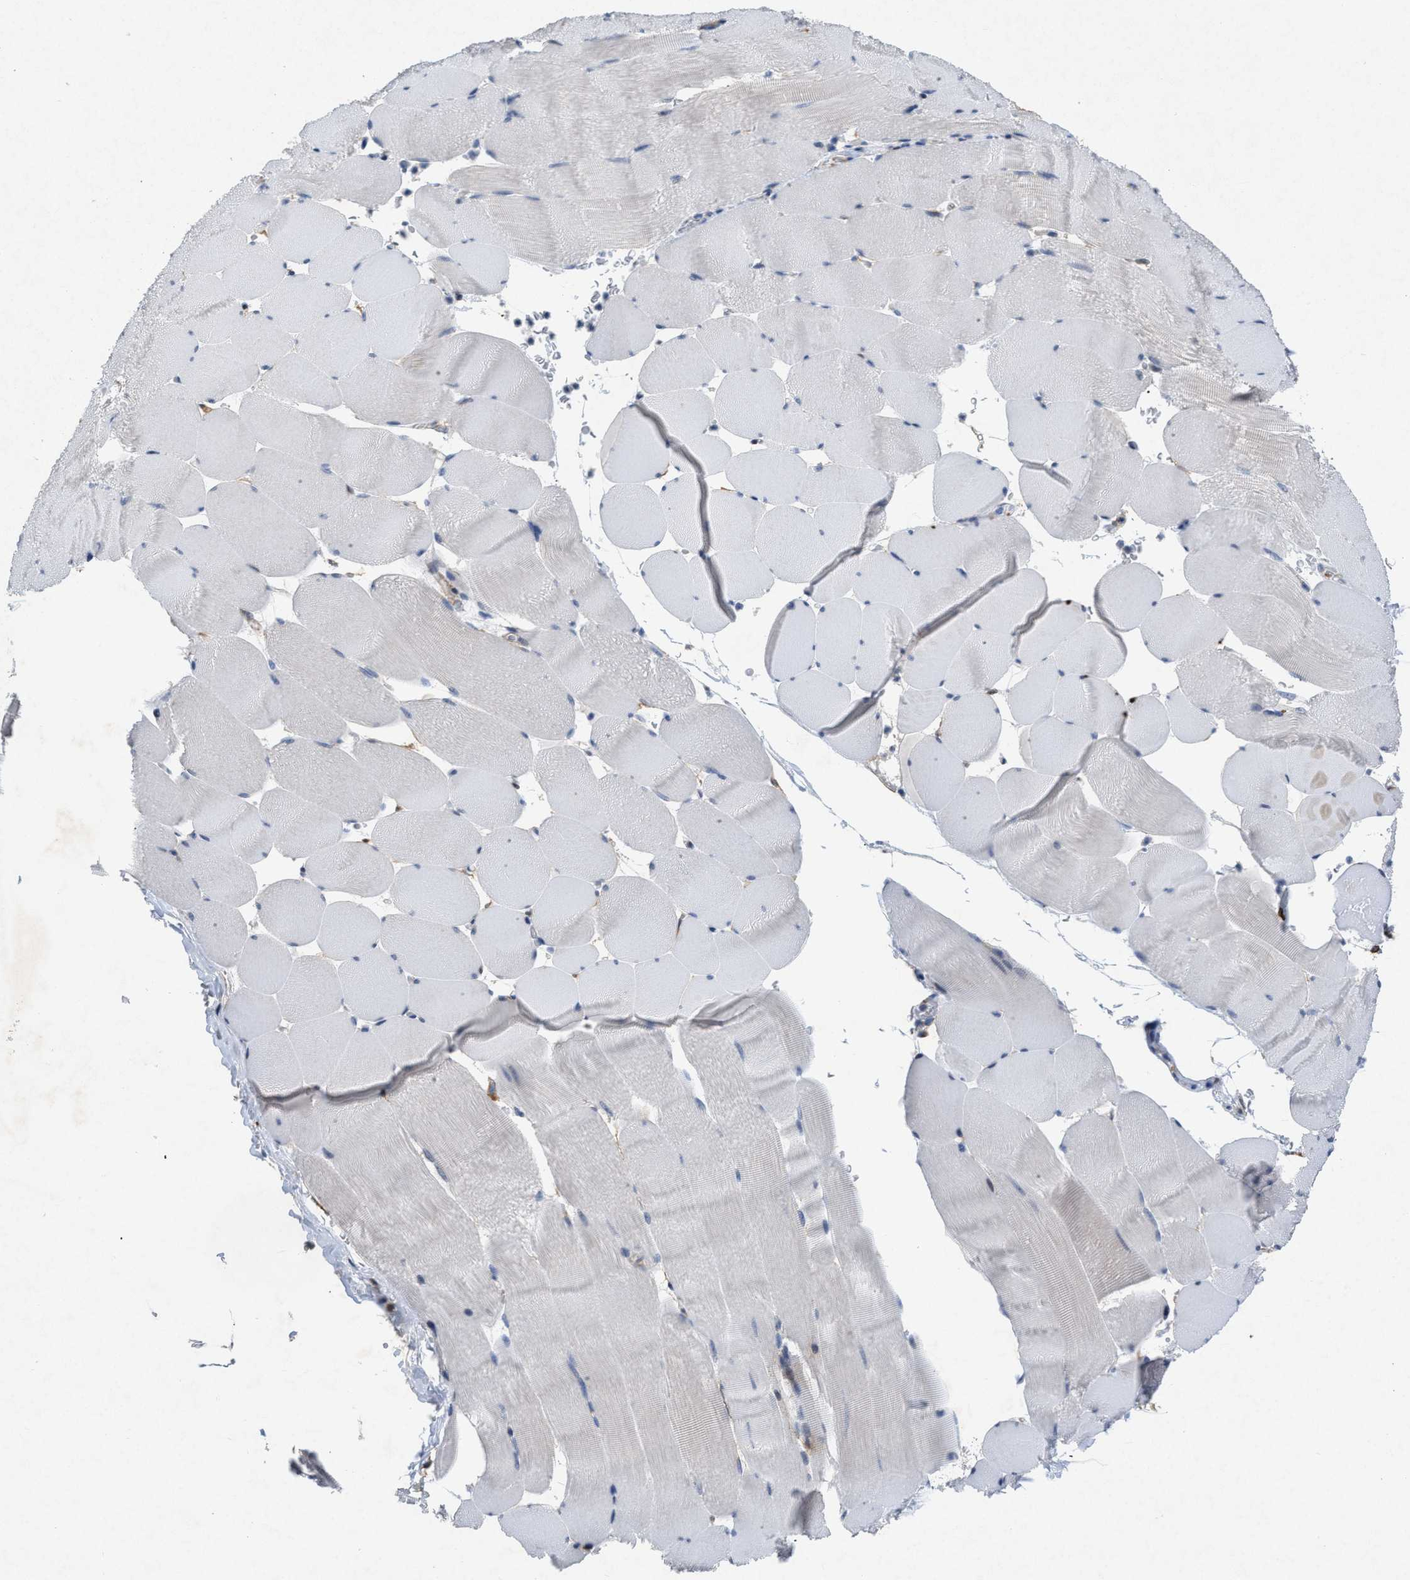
{"staining": {"intensity": "negative", "quantity": "none", "location": "none"}, "tissue": "skeletal muscle", "cell_type": "Myocytes", "image_type": "normal", "snomed": [{"axis": "morphology", "description": "Normal tissue, NOS"}, {"axis": "topography", "description": "Skeletal muscle"}], "caption": "A histopathology image of skeletal muscle stained for a protein exhibits no brown staining in myocytes. (DAB IHC with hematoxylin counter stain).", "gene": "PDGFRA", "patient": {"sex": "male", "age": 62}}